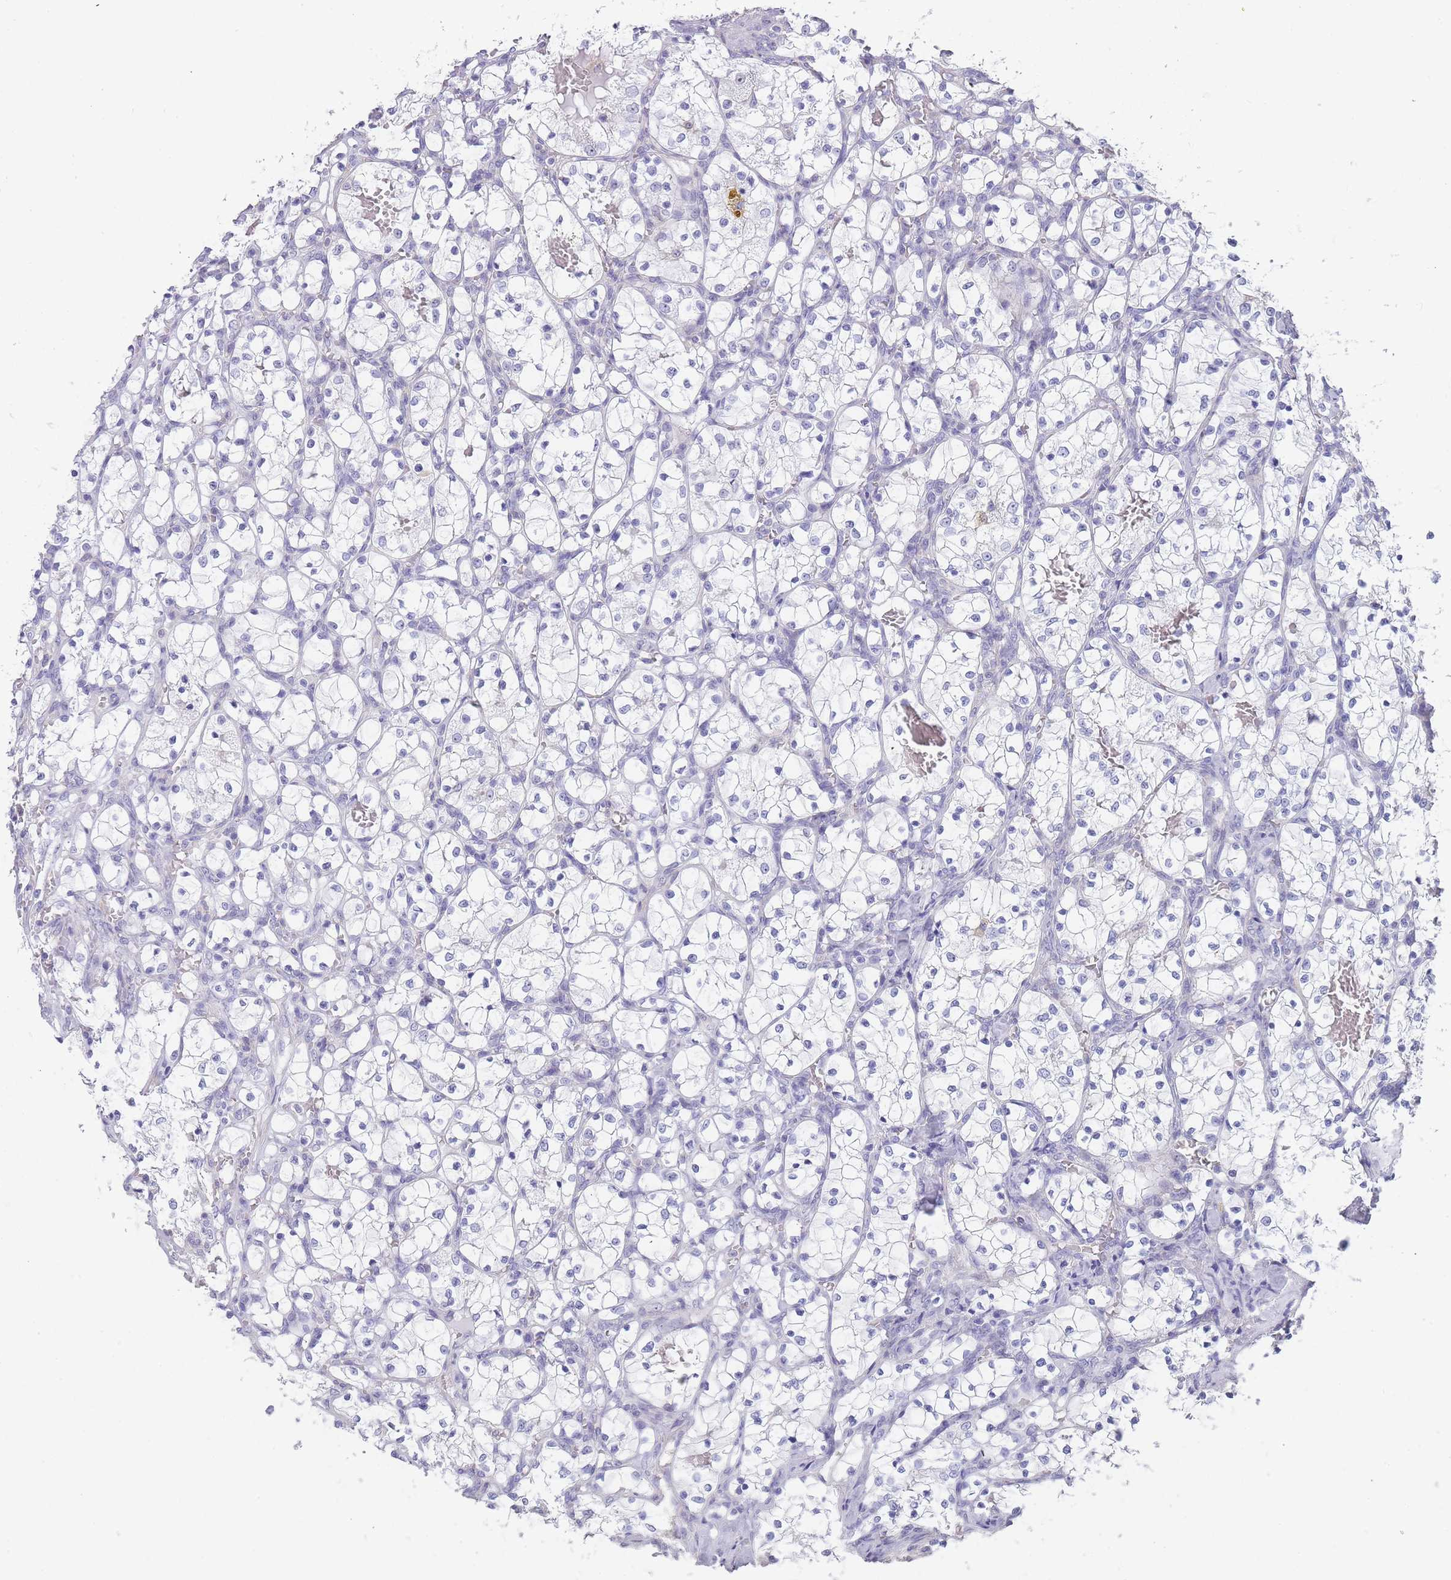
{"staining": {"intensity": "negative", "quantity": "none", "location": "none"}, "tissue": "renal cancer", "cell_type": "Tumor cells", "image_type": "cancer", "snomed": [{"axis": "morphology", "description": "Adenocarcinoma, NOS"}, {"axis": "topography", "description": "Kidney"}], "caption": "The photomicrograph exhibits no significant positivity in tumor cells of adenocarcinoma (renal). (Stains: DAB (3,3'-diaminobenzidine) immunohistochemistry (IHC) with hematoxylin counter stain, Microscopy: brightfield microscopy at high magnification).", "gene": "NOP14", "patient": {"sex": "female", "age": 69}}